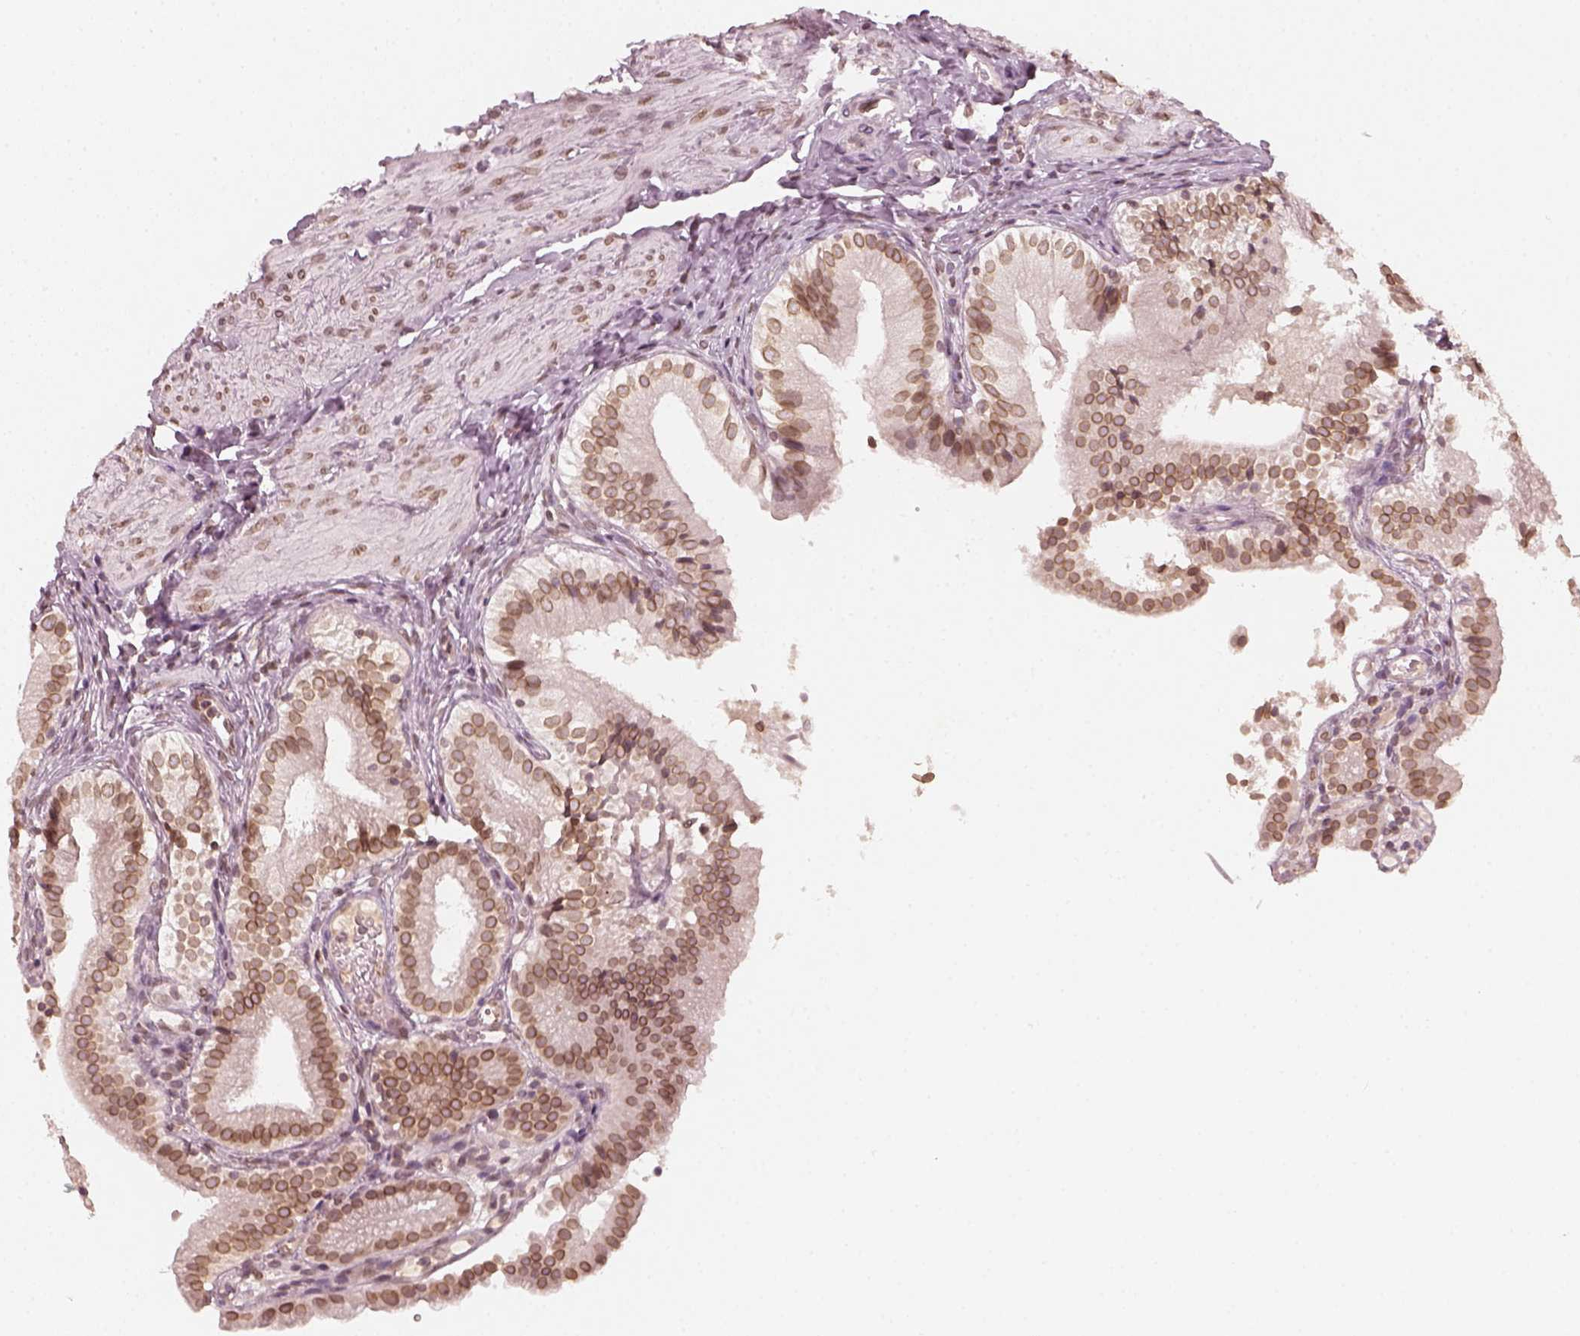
{"staining": {"intensity": "moderate", "quantity": ">75%", "location": "cytoplasmic/membranous,nuclear"}, "tissue": "gallbladder", "cell_type": "Glandular cells", "image_type": "normal", "snomed": [{"axis": "morphology", "description": "Normal tissue, NOS"}, {"axis": "topography", "description": "Gallbladder"}], "caption": "Unremarkable gallbladder displays moderate cytoplasmic/membranous,nuclear positivity in about >75% of glandular cells.", "gene": "DCAF12", "patient": {"sex": "female", "age": 47}}